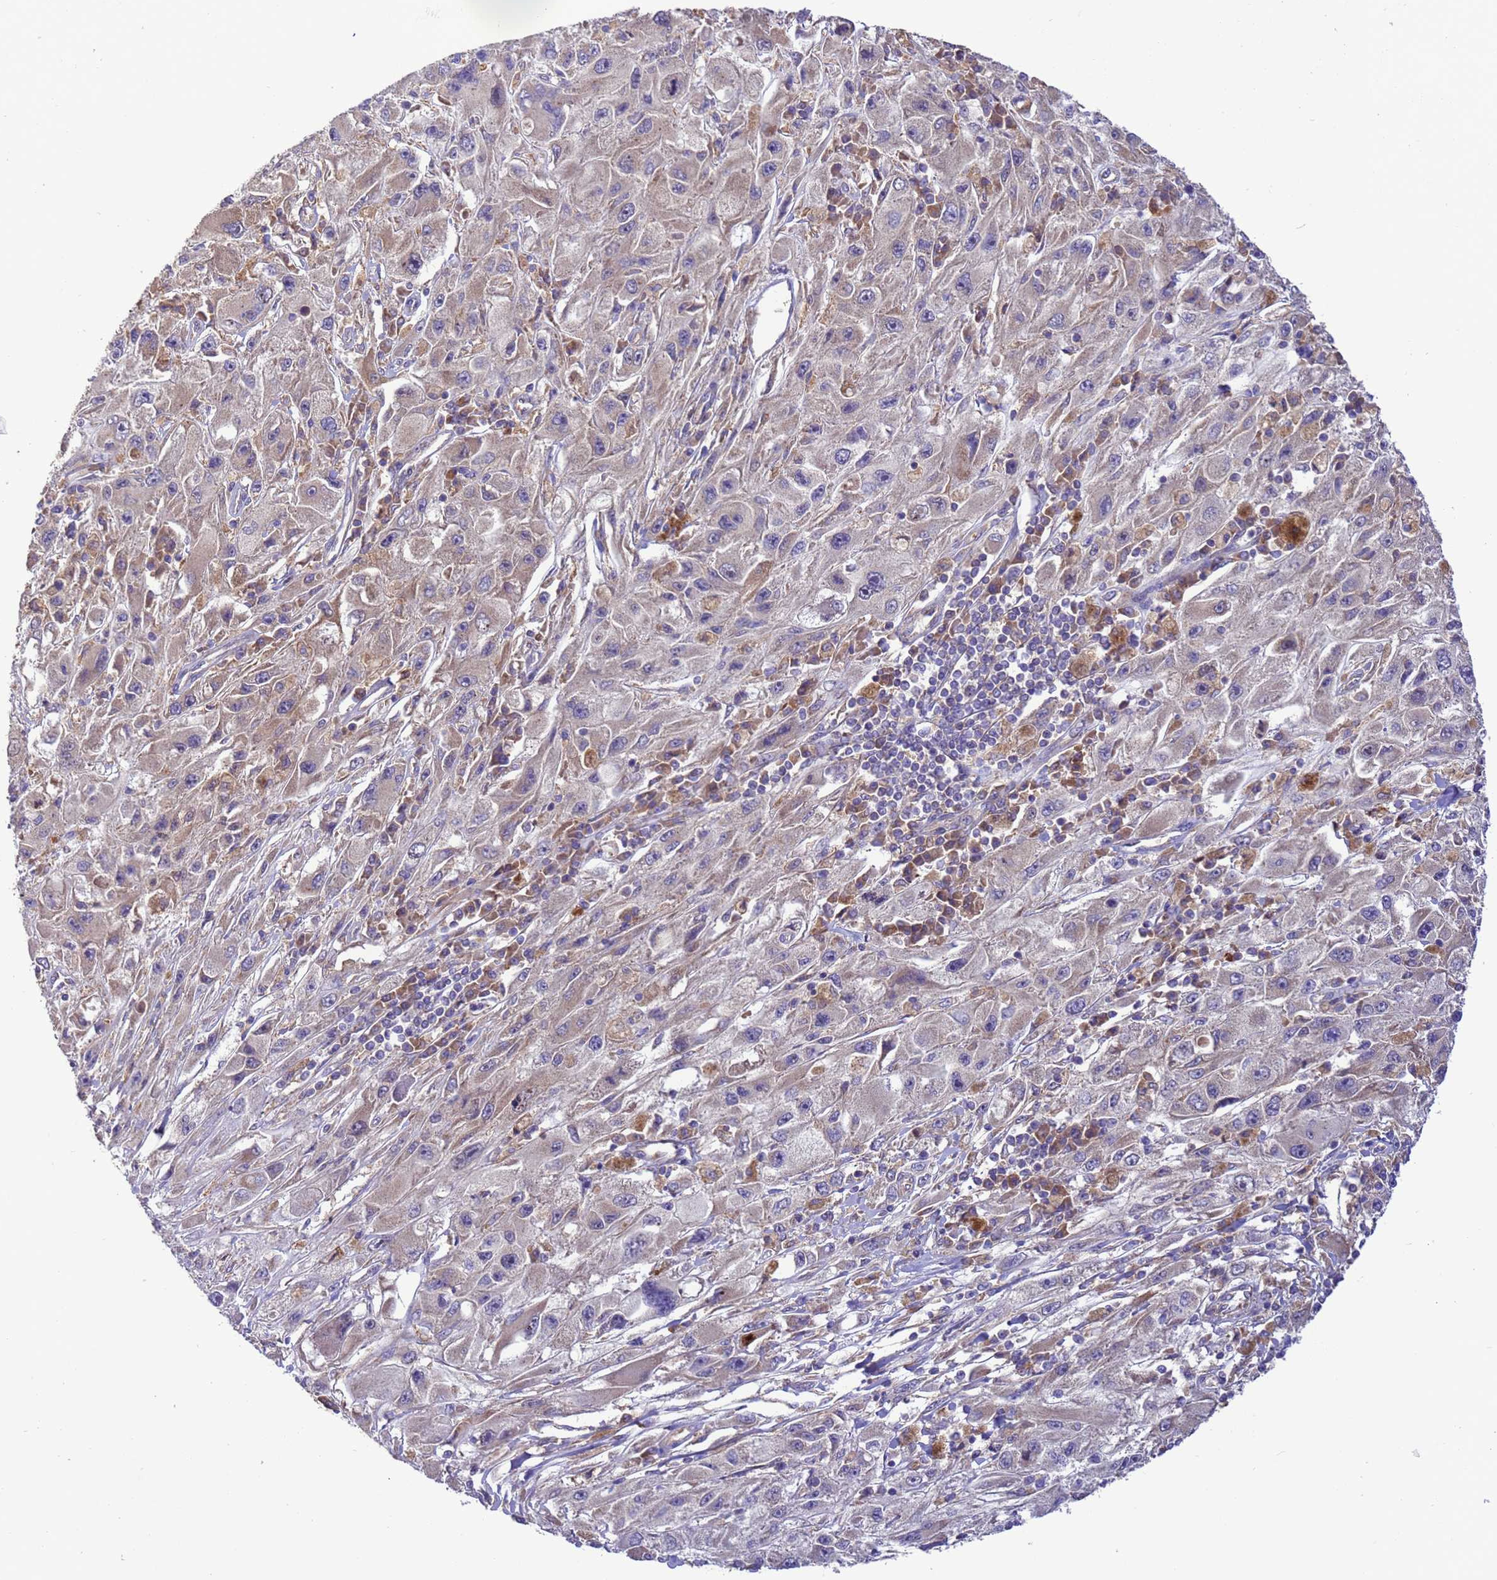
{"staining": {"intensity": "negative", "quantity": "none", "location": "none"}, "tissue": "melanoma", "cell_type": "Tumor cells", "image_type": "cancer", "snomed": [{"axis": "morphology", "description": "Malignant melanoma, Metastatic site"}, {"axis": "topography", "description": "Skin"}], "caption": "The image displays no staining of tumor cells in melanoma.", "gene": "ARHGAP12", "patient": {"sex": "male", "age": 53}}